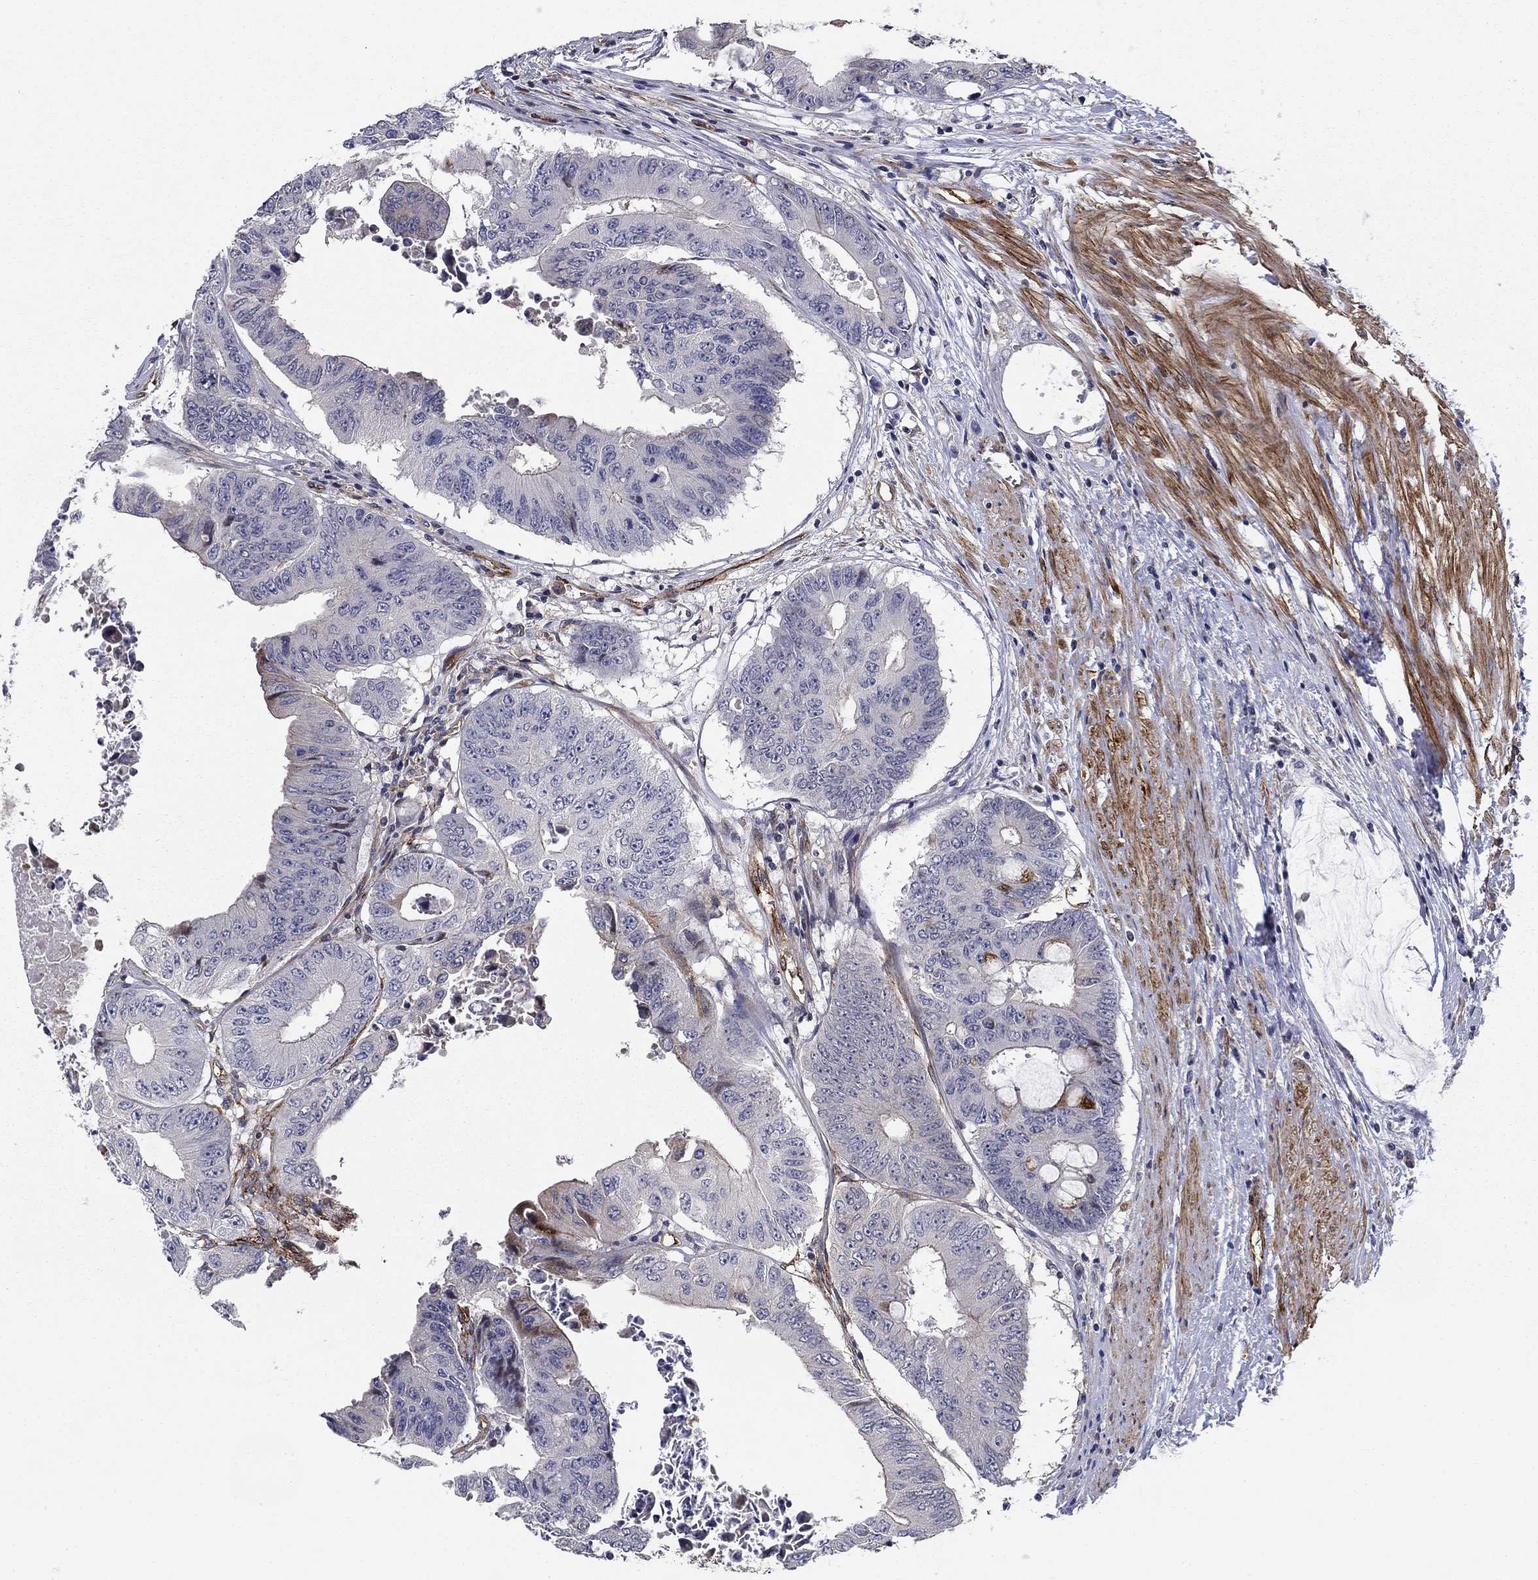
{"staining": {"intensity": "negative", "quantity": "none", "location": "none"}, "tissue": "colorectal cancer", "cell_type": "Tumor cells", "image_type": "cancer", "snomed": [{"axis": "morphology", "description": "Adenocarcinoma, NOS"}, {"axis": "topography", "description": "Rectum"}], "caption": "Immunohistochemistry (IHC) photomicrograph of neoplastic tissue: colorectal cancer (adenocarcinoma) stained with DAB shows no significant protein staining in tumor cells. (Stains: DAB (3,3'-diaminobenzidine) IHC with hematoxylin counter stain, Microscopy: brightfield microscopy at high magnification).", "gene": "SYNC", "patient": {"sex": "male", "age": 59}}